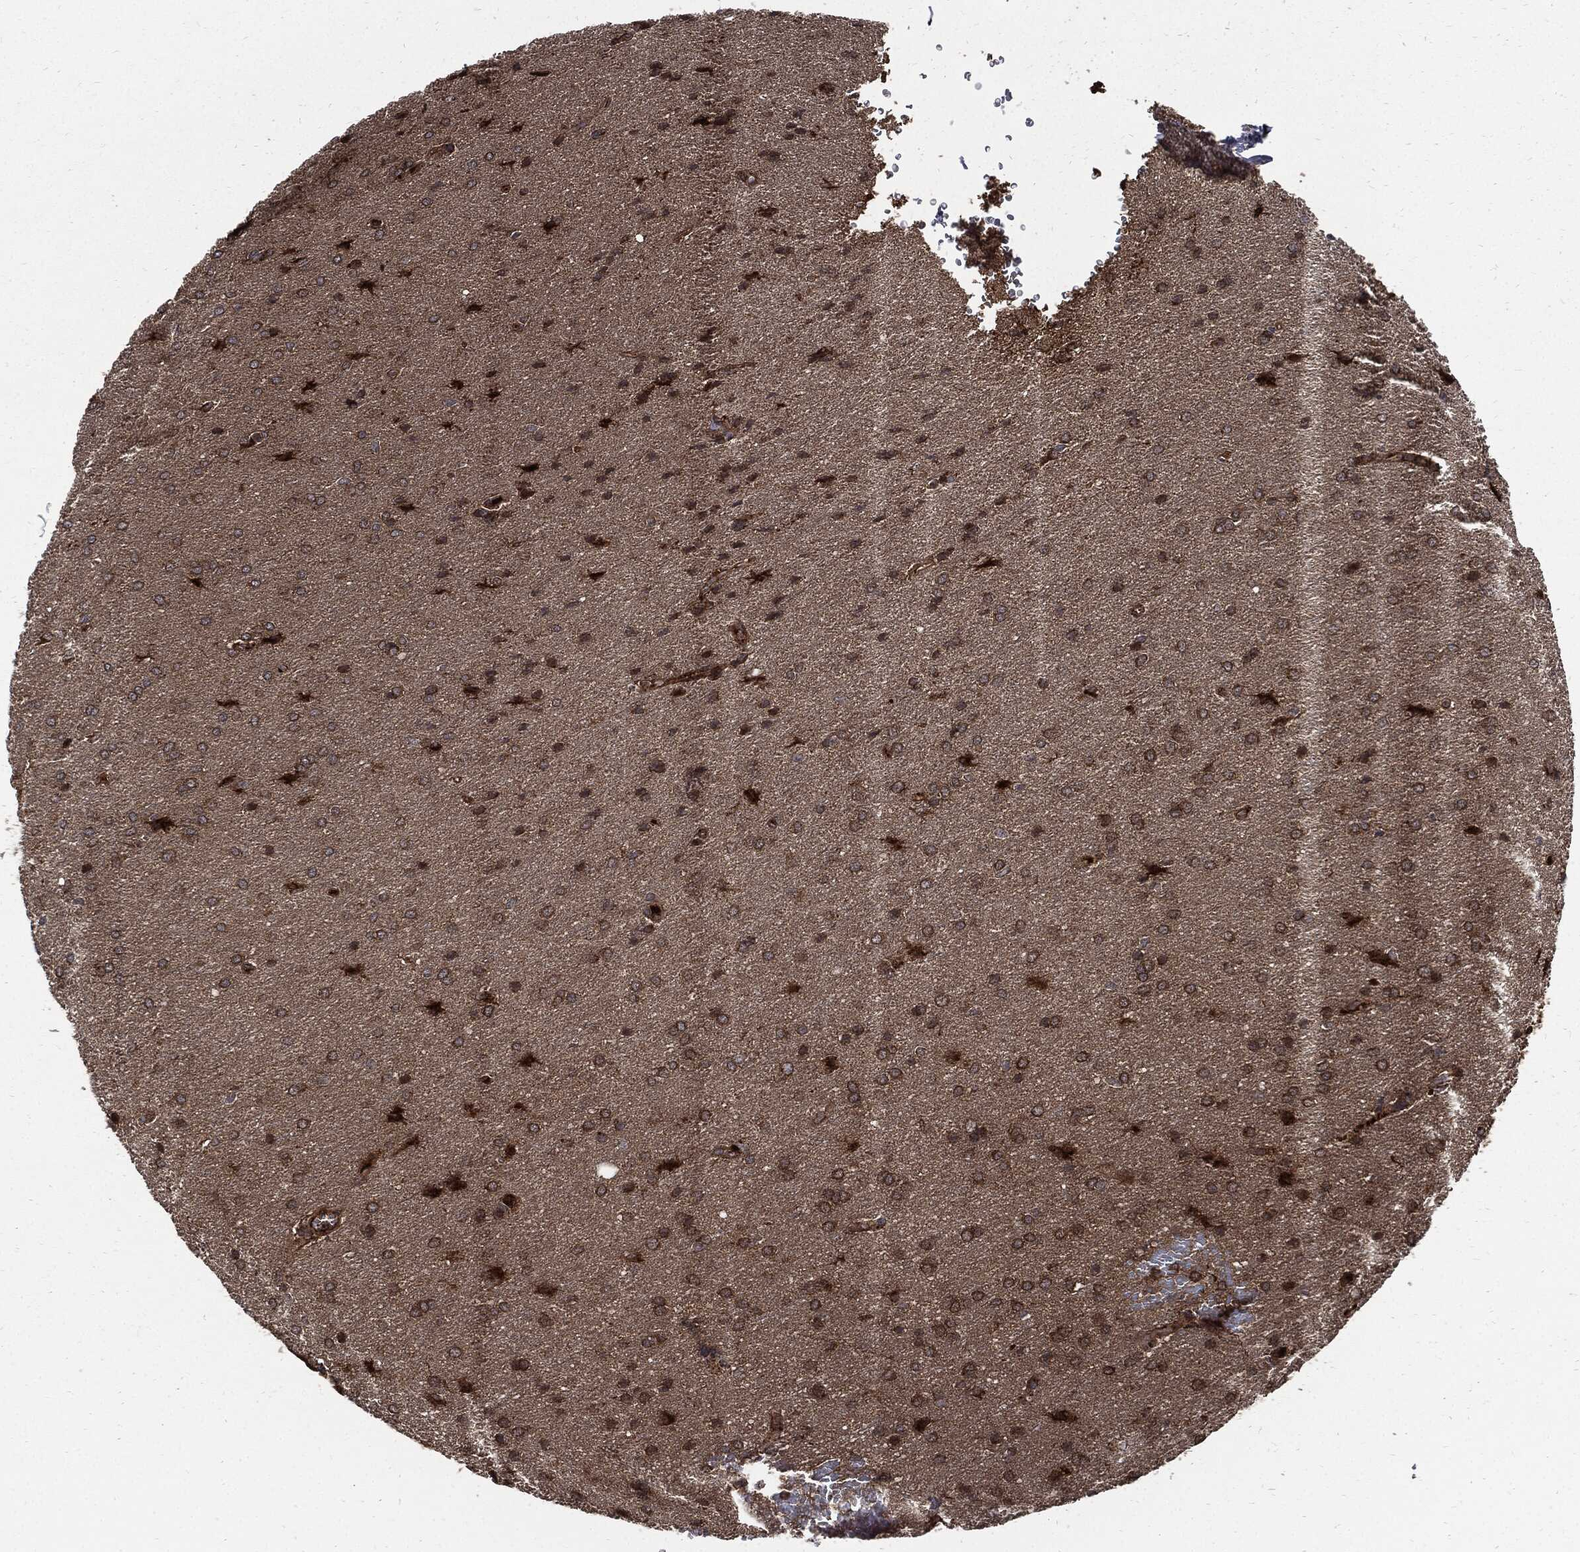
{"staining": {"intensity": "strong", "quantity": ">75%", "location": "cytoplasmic/membranous"}, "tissue": "glioma", "cell_type": "Tumor cells", "image_type": "cancer", "snomed": [{"axis": "morphology", "description": "Glioma, malignant, Low grade"}, {"axis": "topography", "description": "Brain"}], "caption": "Malignant glioma (low-grade) stained for a protein exhibits strong cytoplasmic/membranous positivity in tumor cells.", "gene": "CLU", "patient": {"sex": "female", "age": 32}}